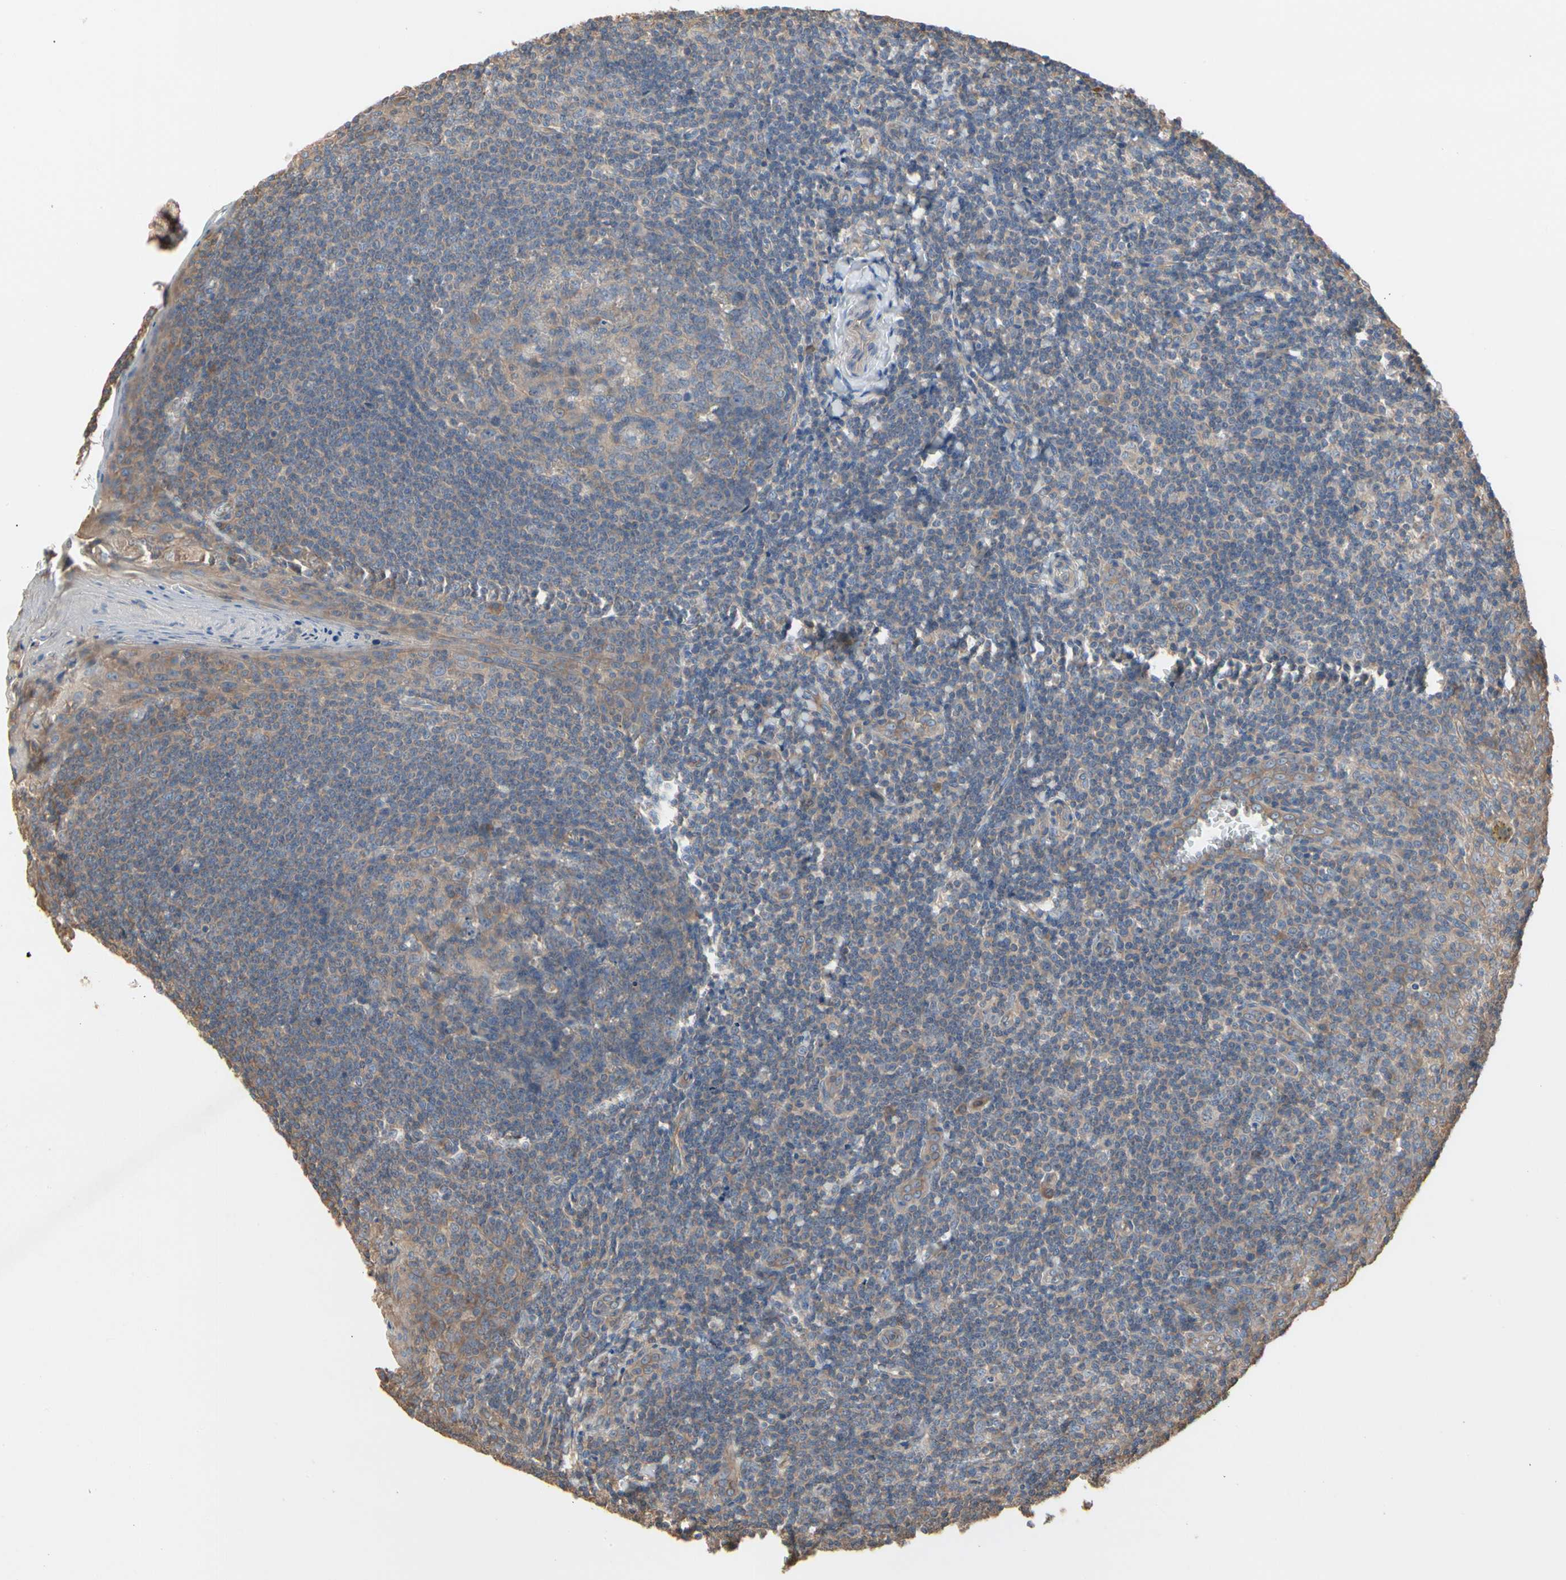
{"staining": {"intensity": "weak", "quantity": ">75%", "location": "cytoplasmic/membranous"}, "tissue": "tonsil", "cell_type": "Germinal center cells", "image_type": "normal", "snomed": [{"axis": "morphology", "description": "Normal tissue, NOS"}, {"axis": "topography", "description": "Tonsil"}], "caption": "Germinal center cells show low levels of weak cytoplasmic/membranous staining in approximately >75% of cells in normal human tonsil.", "gene": "PDZK1", "patient": {"sex": "male", "age": 31}}